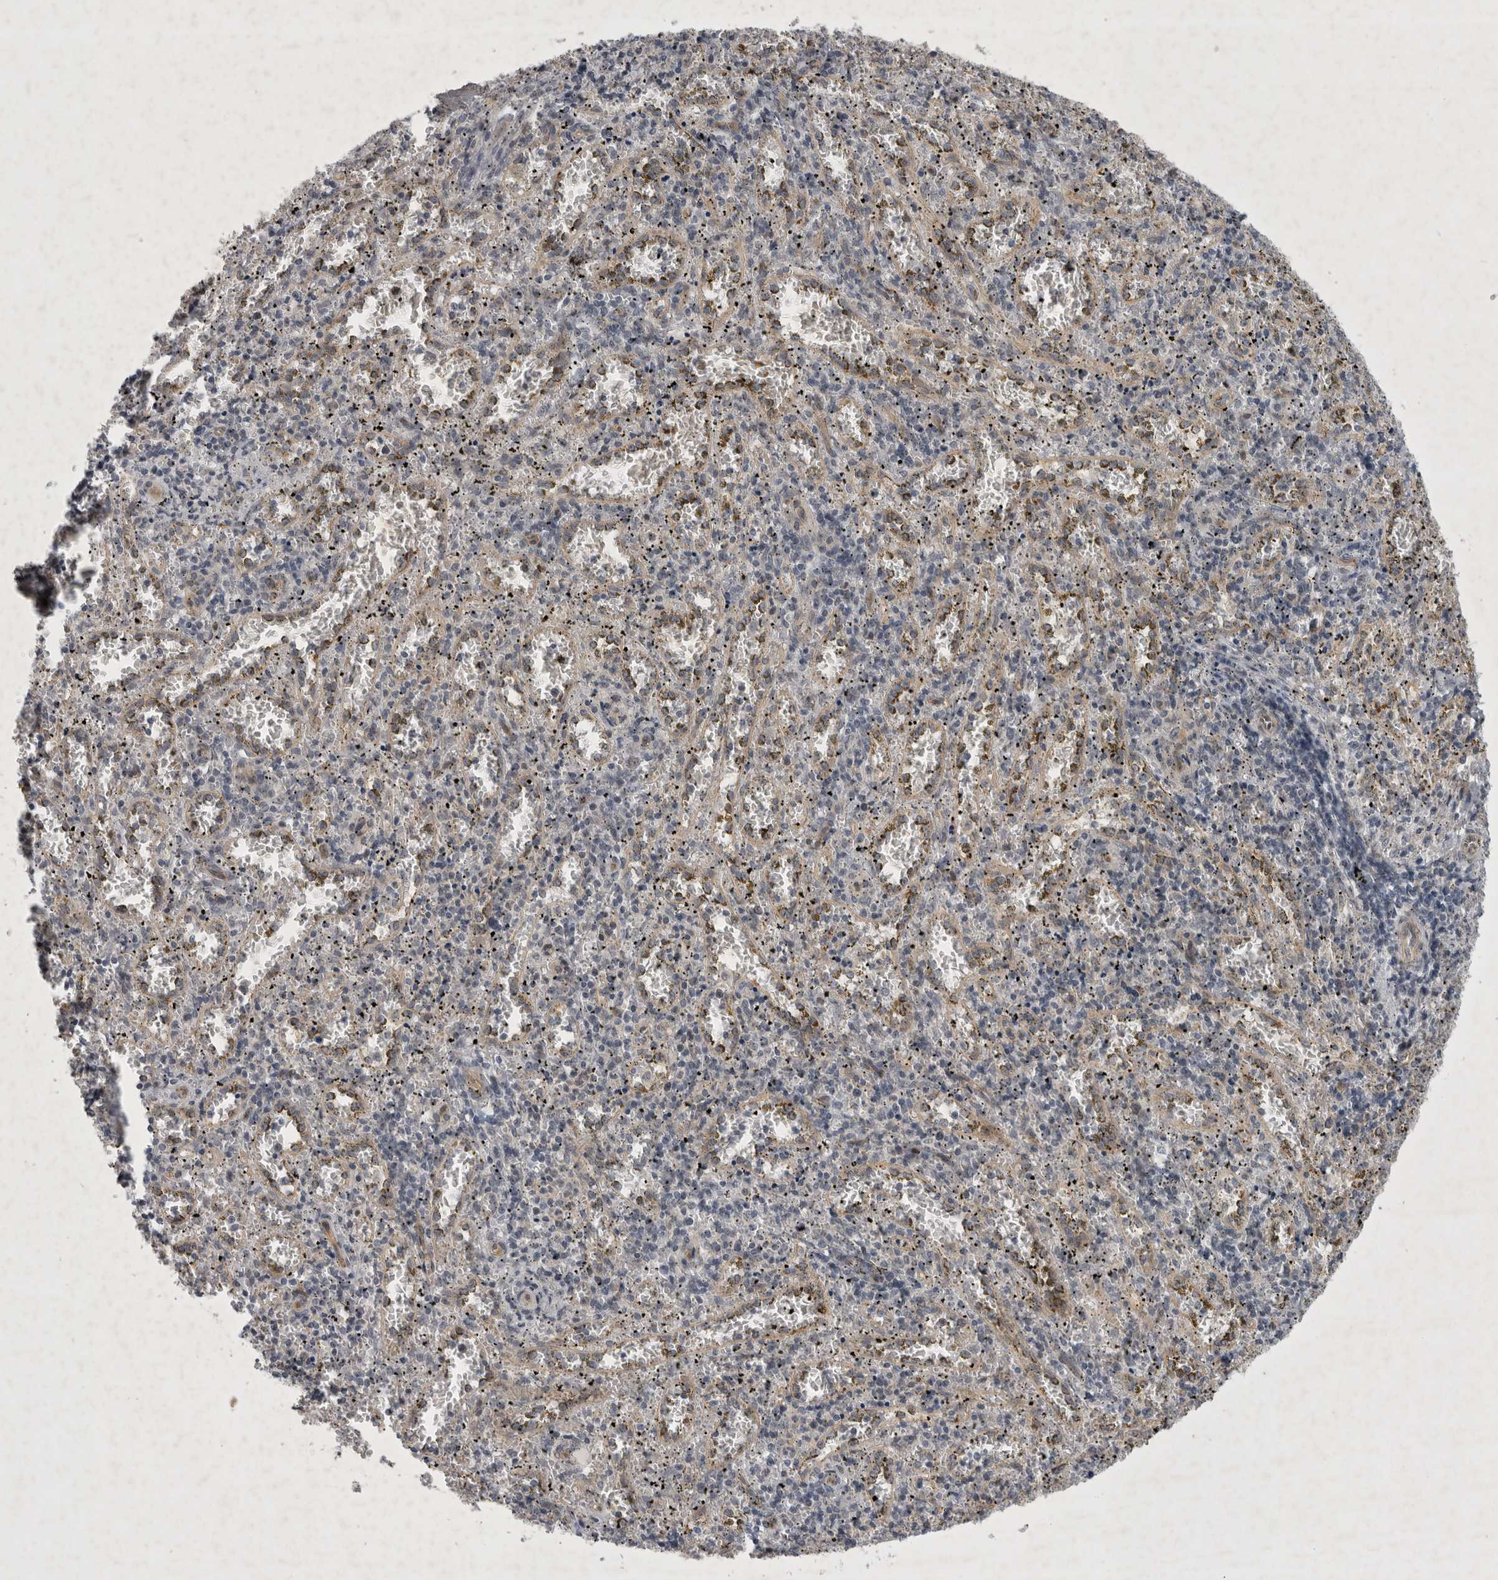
{"staining": {"intensity": "negative", "quantity": "none", "location": "none"}, "tissue": "spleen", "cell_type": "Cells in red pulp", "image_type": "normal", "snomed": [{"axis": "morphology", "description": "Normal tissue, NOS"}, {"axis": "topography", "description": "Spleen"}], "caption": "Immunohistochemistry (IHC) histopathology image of normal spleen: spleen stained with DAB (3,3'-diaminobenzidine) shows no significant protein positivity in cells in red pulp. (DAB immunohistochemistry visualized using brightfield microscopy, high magnification).", "gene": "PARP11", "patient": {"sex": "male", "age": 11}}